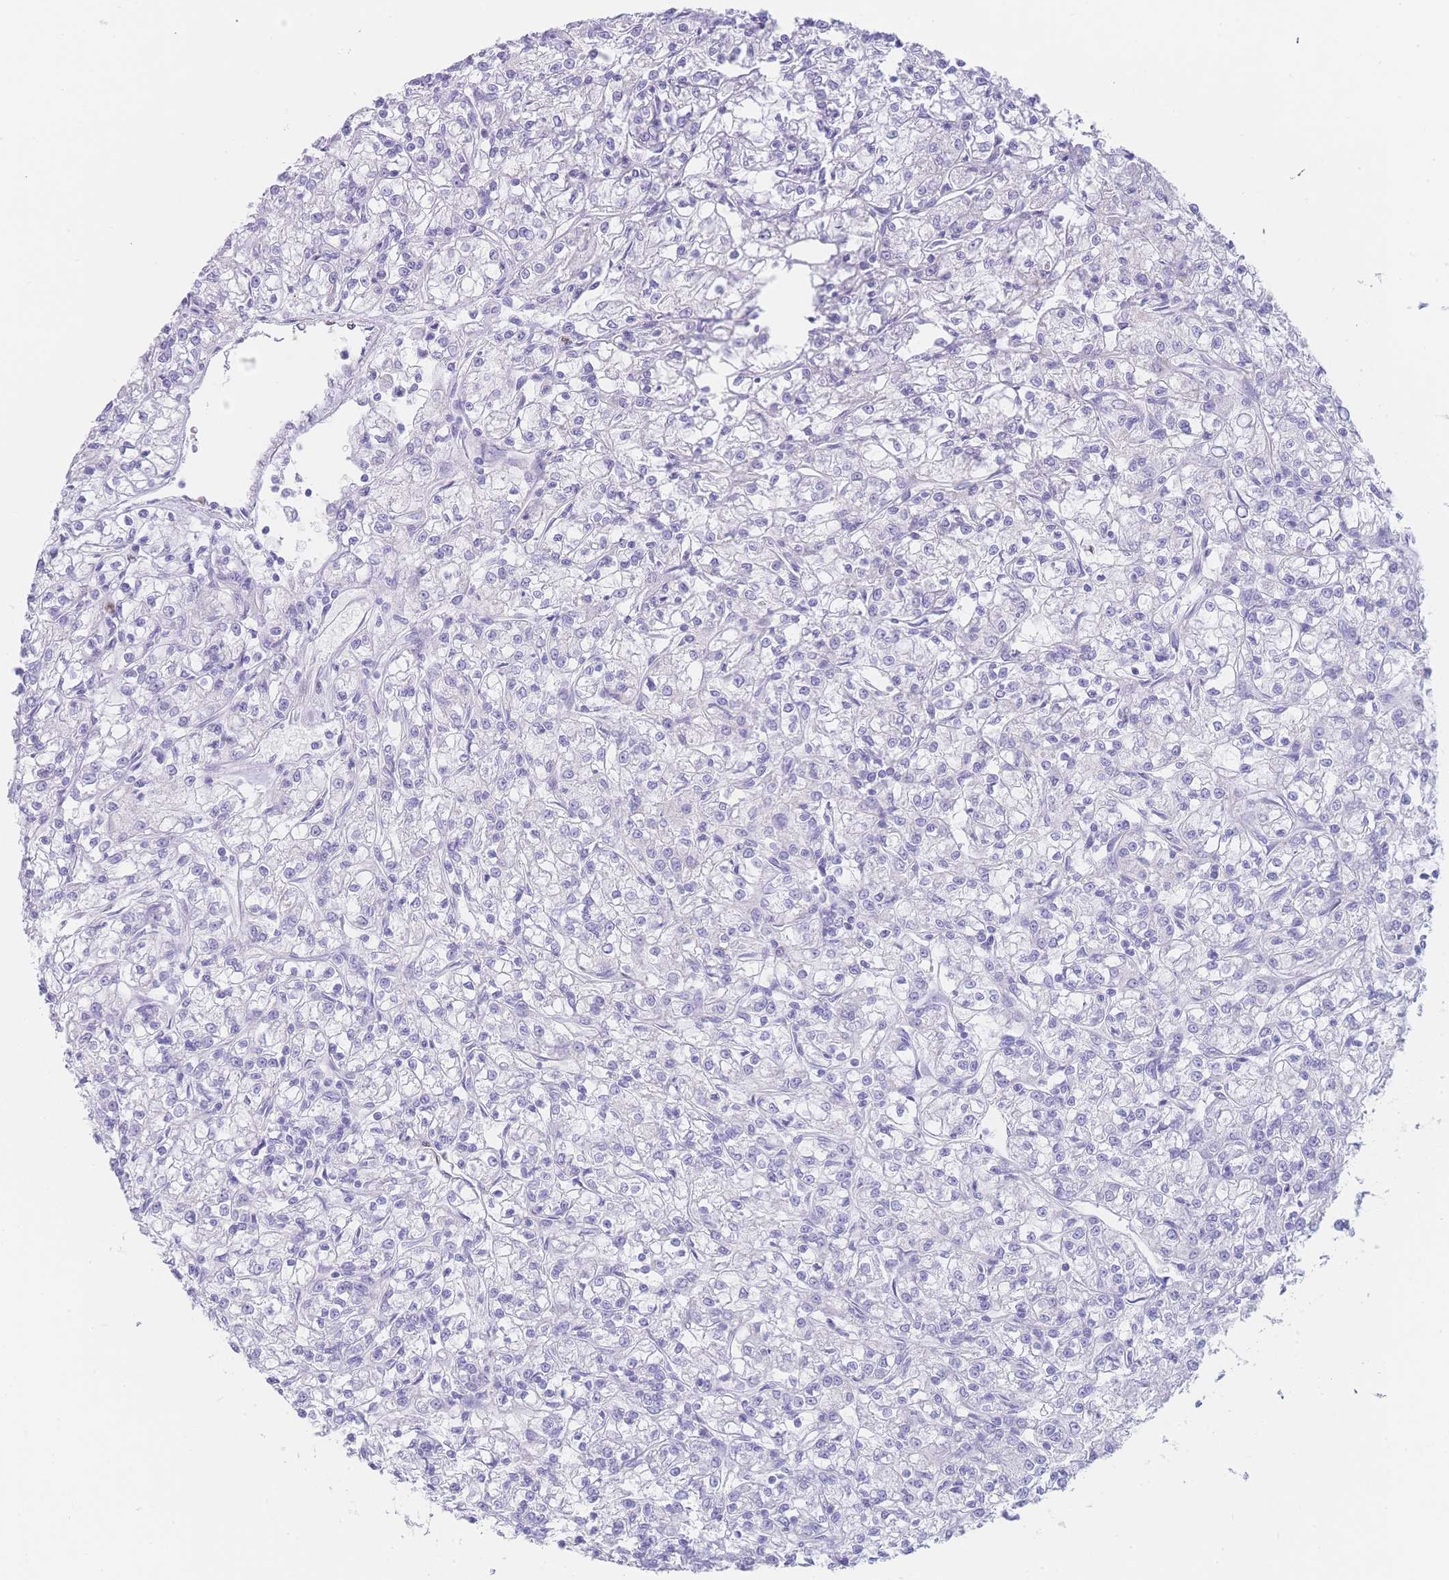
{"staining": {"intensity": "negative", "quantity": "none", "location": "none"}, "tissue": "renal cancer", "cell_type": "Tumor cells", "image_type": "cancer", "snomed": [{"axis": "morphology", "description": "Adenocarcinoma, NOS"}, {"axis": "topography", "description": "Kidney"}], "caption": "Immunohistochemistry of renal cancer demonstrates no staining in tumor cells.", "gene": "PSMB5", "patient": {"sex": "female", "age": 59}}